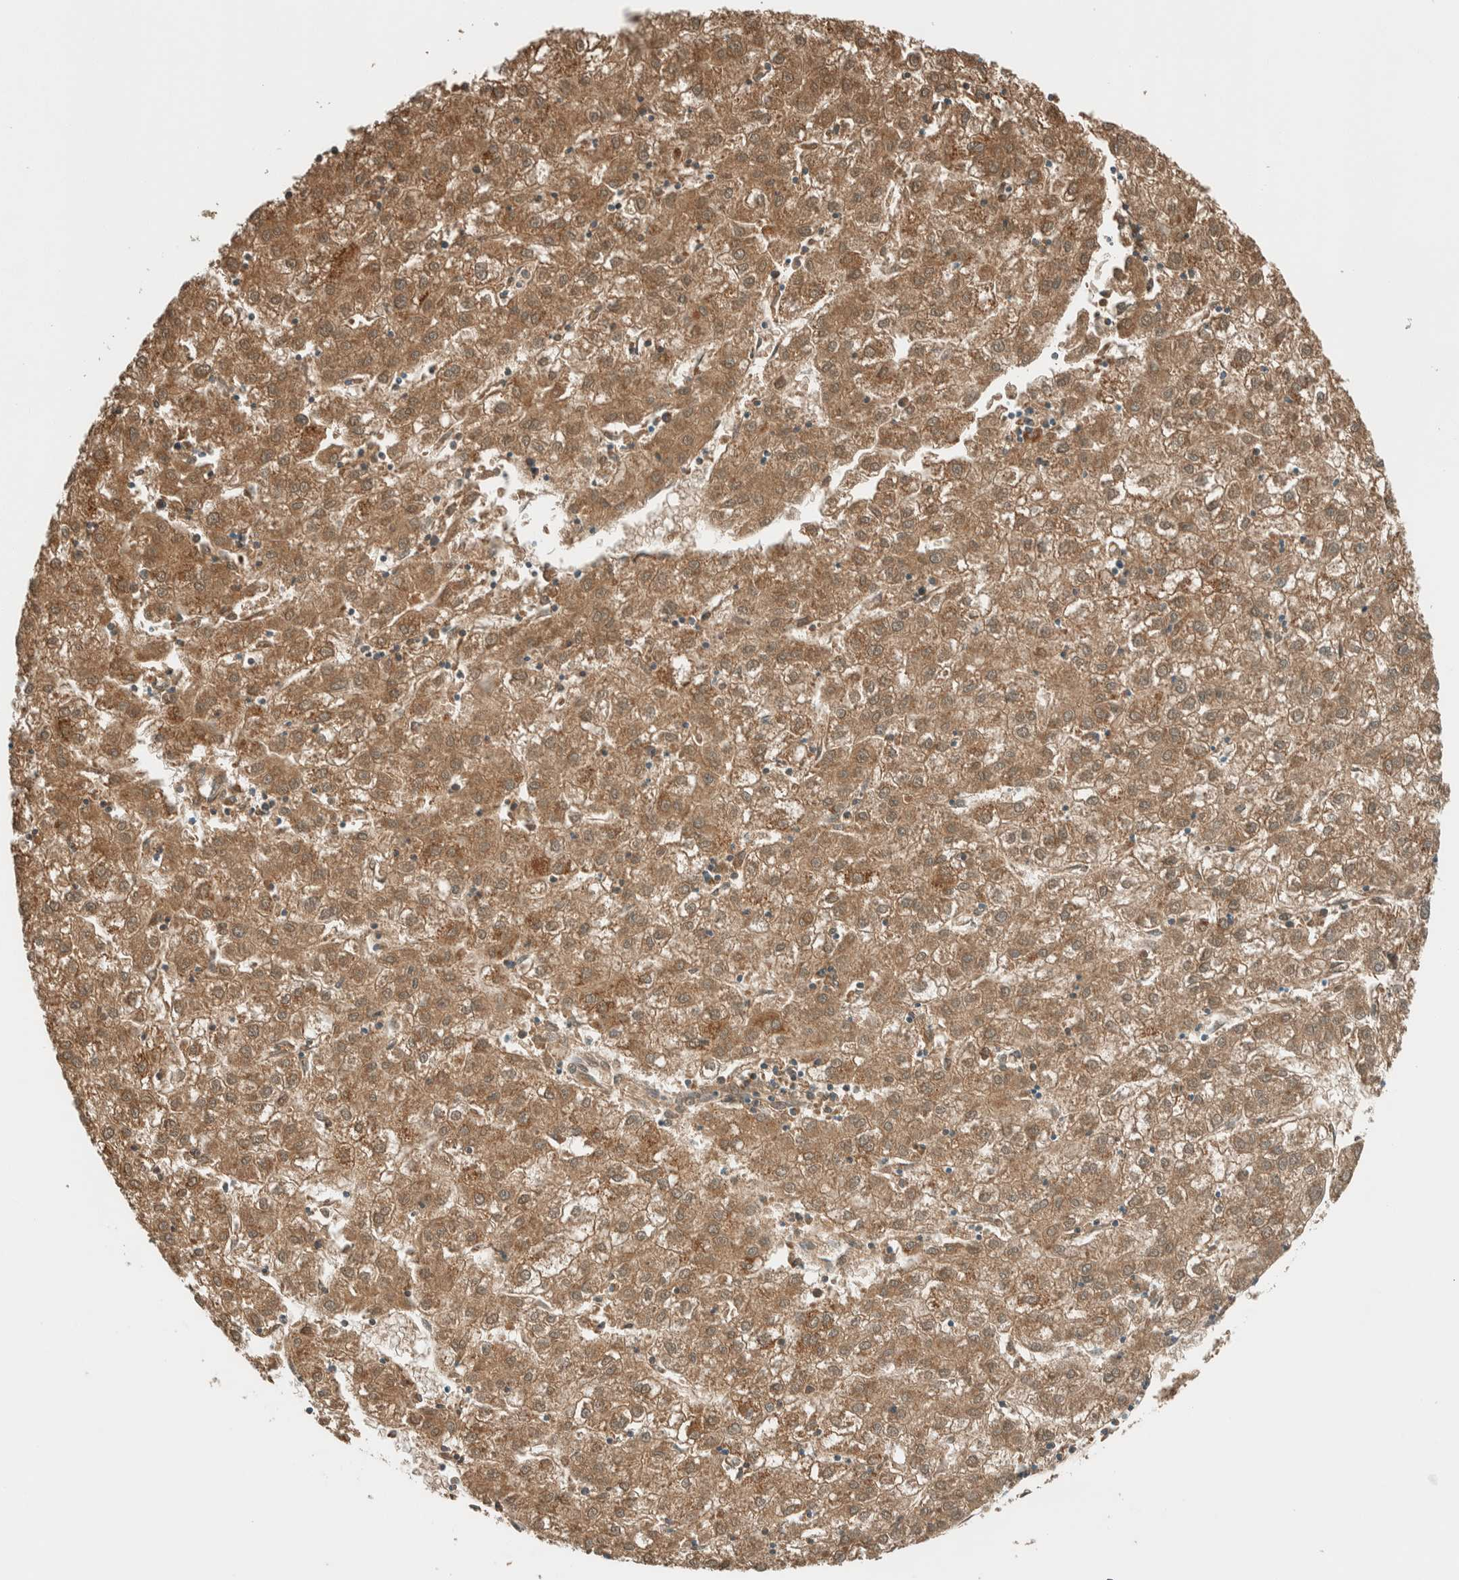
{"staining": {"intensity": "moderate", "quantity": ">75%", "location": "cytoplasmic/membranous"}, "tissue": "liver cancer", "cell_type": "Tumor cells", "image_type": "cancer", "snomed": [{"axis": "morphology", "description": "Carcinoma, Hepatocellular, NOS"}, {"axis": "topography", "description": "Liver"}], "caption": "Hepatocellular carcinoma (liver) stained with a brown dye reveals moderate cytoplasmic/membranous positive staining in approximately >75% of tumor cells.", "gene": "ALDH7A1", "patient": {"sex": "male", "age": 72}}